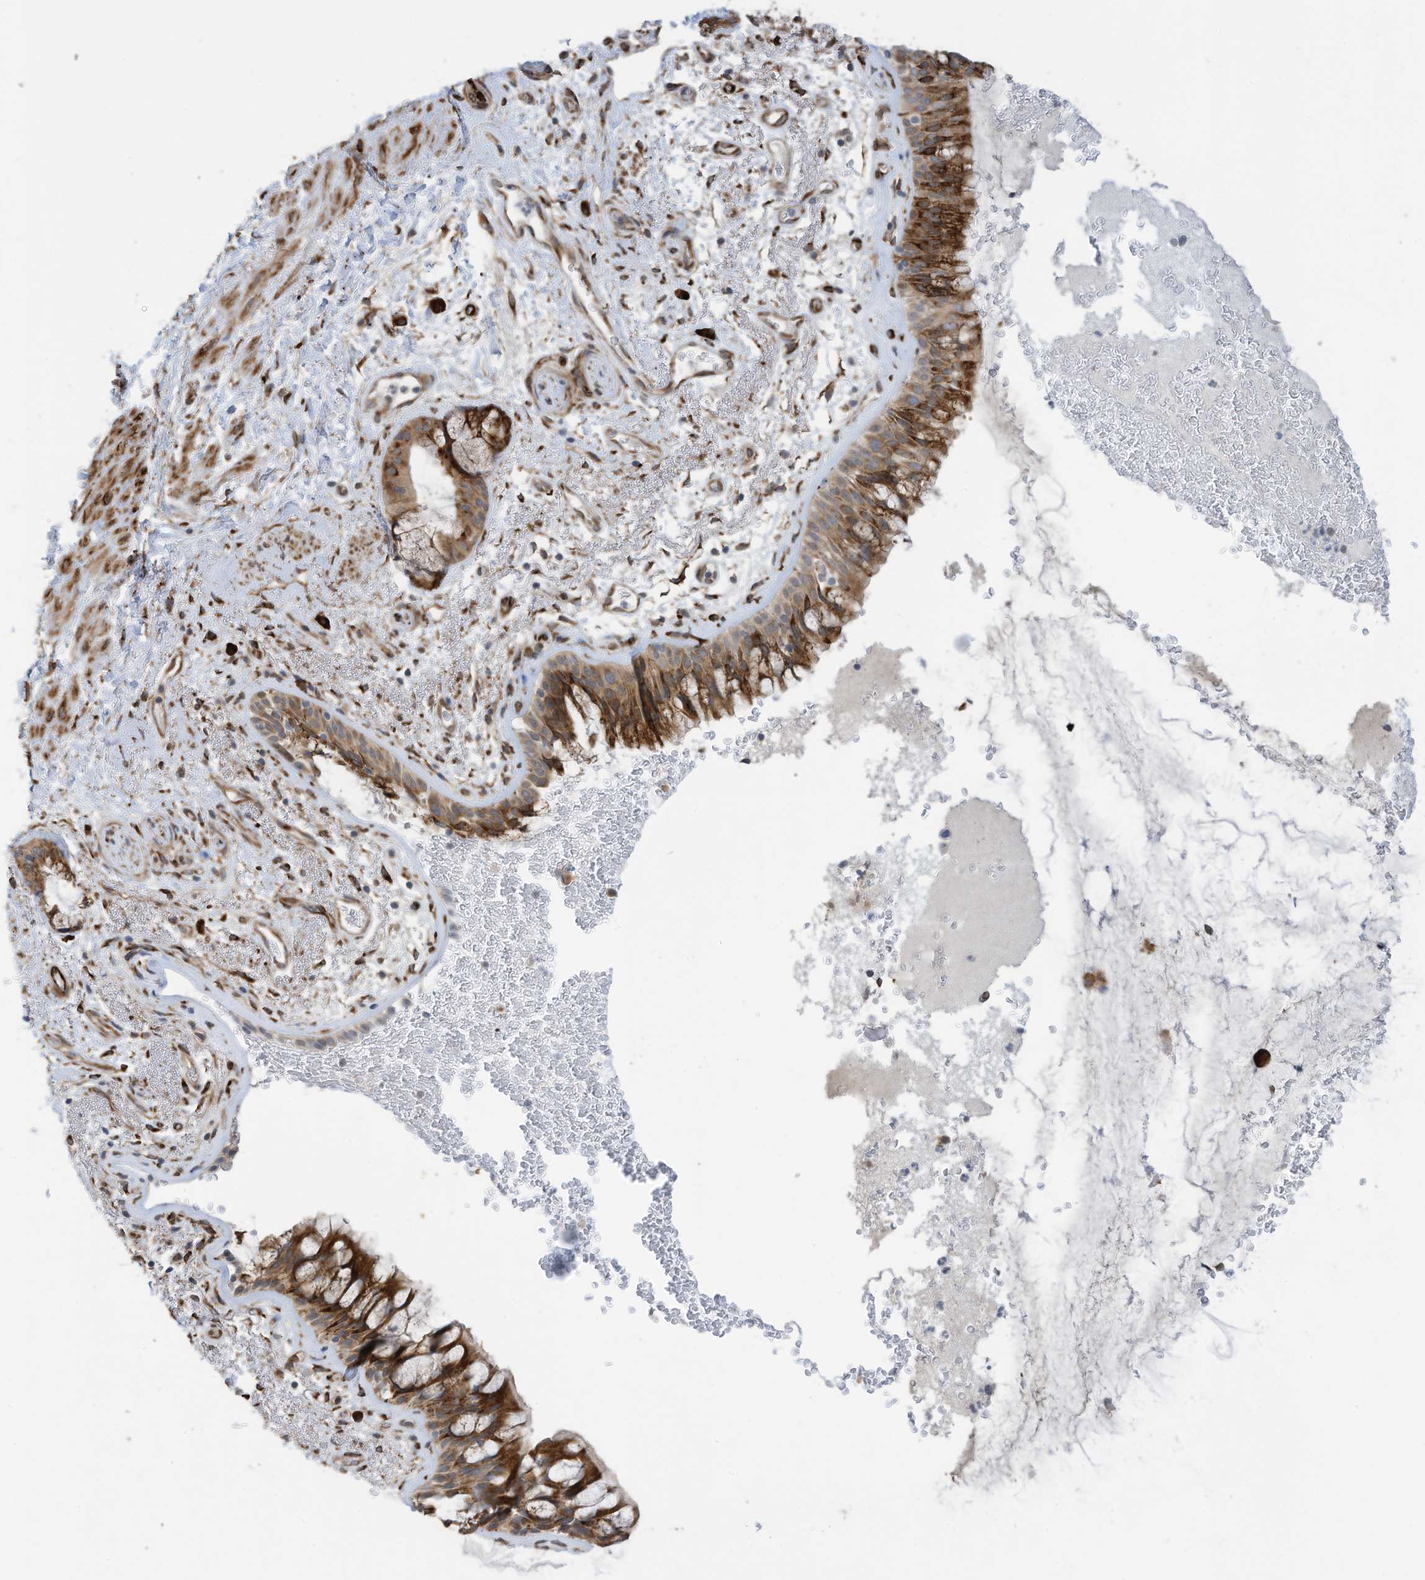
{"staining": {"intensity": "moderate", "quantity": ">75%", "location": "cytoplasmic/membranous"}, "tissue": "bronchus", "cell_type": "Respiratory epithelial cells", "image_type": "normal", "snomed": [{"axis": "morphology", "description": "Normal tissue, NOS"}, {"axis": "morphology", "description": "Squamous cell carcinoma, NOS"}, {"axis": "topography", "description": "Lymph node"}, {"axis": "topography", "description": "Bronchus"}, {"axis": "topography", "description": "Lung"}], "caption": "DAB immunohistochemical staining of benign human bronchus displays moderate cytoplasmic/membranous protein positivity in approximately >75% of respiratory epithelial cells.", "gene": "ZBTB45", "patient": {"sex": "male", "age": 66}}